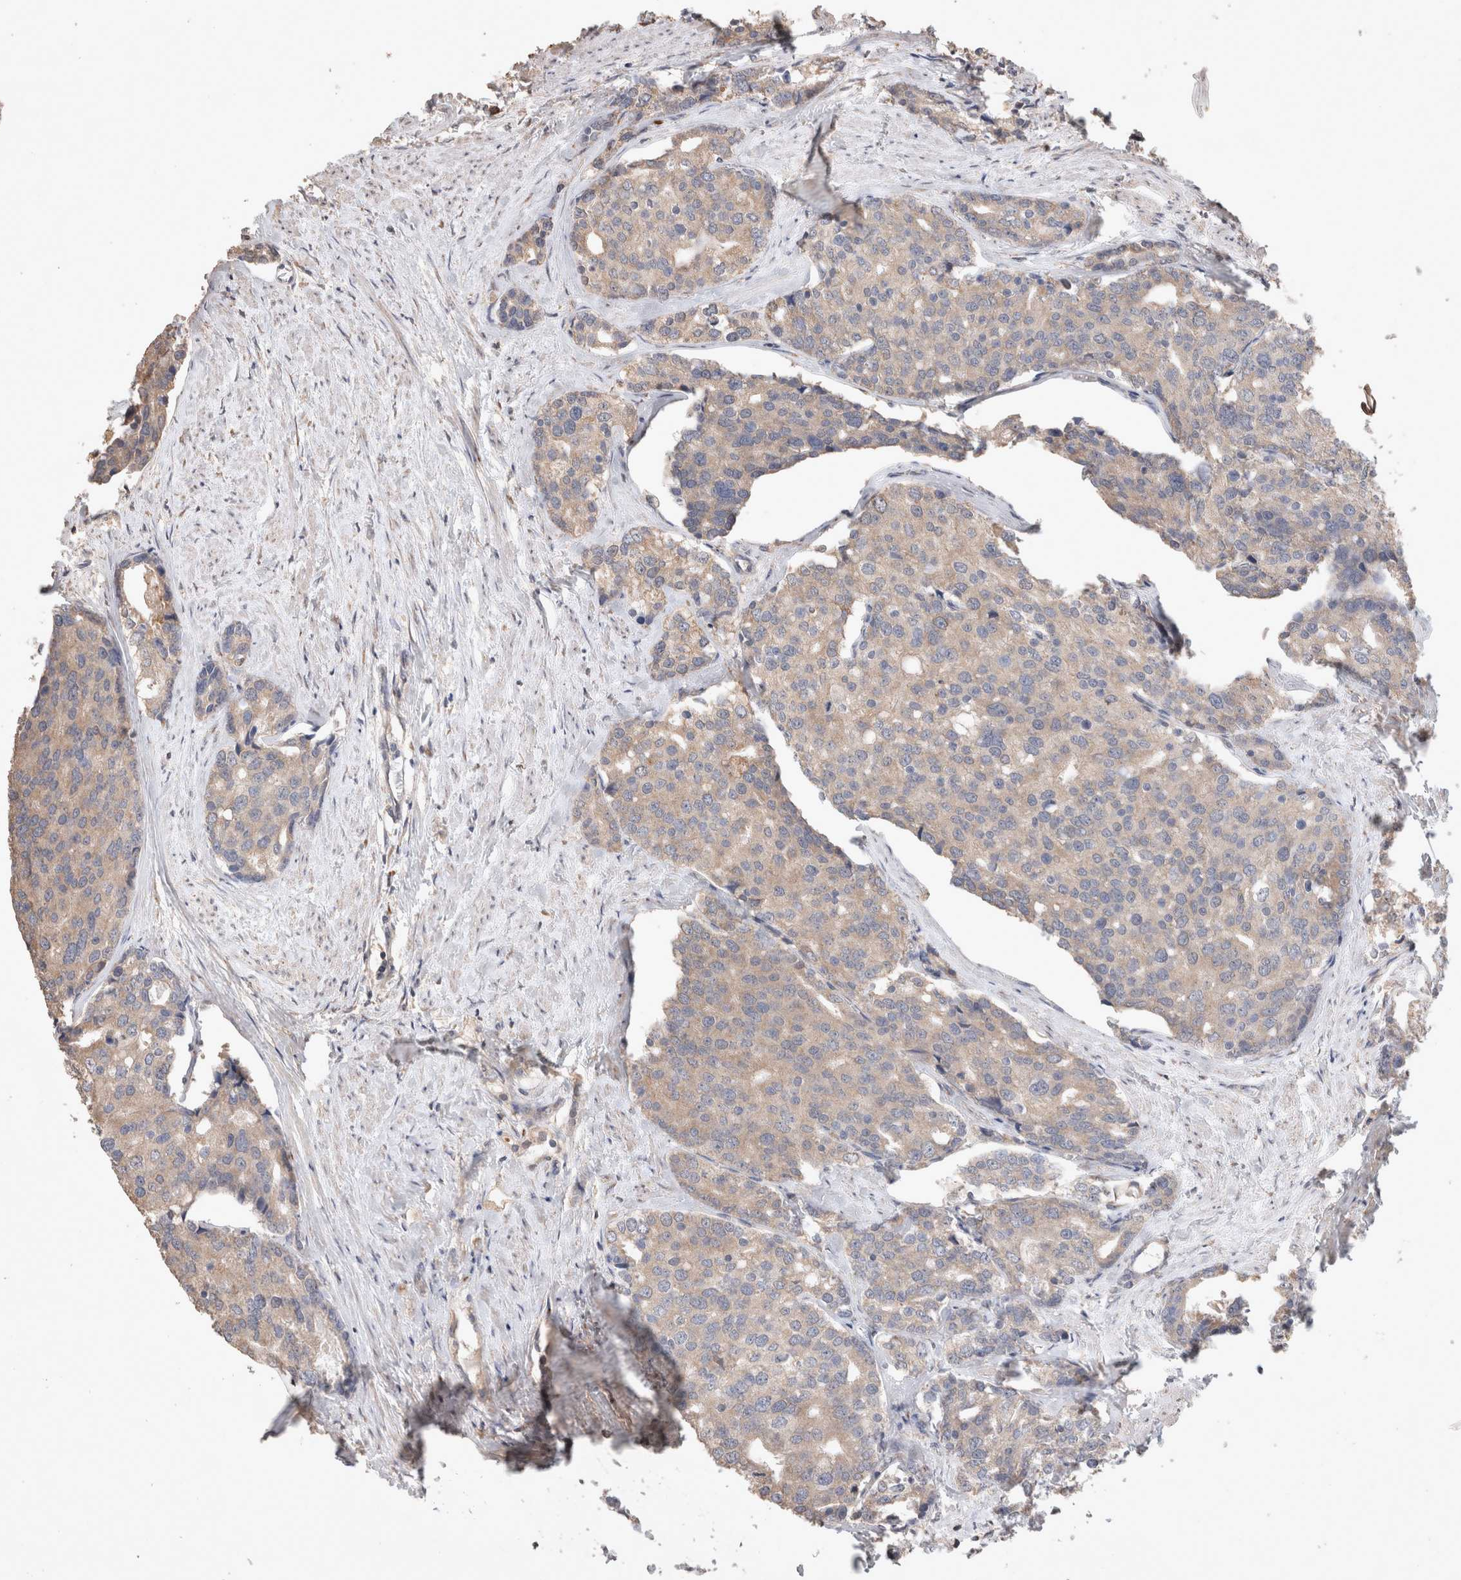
{"staining": {"intensity": "weak", "quantity": ">75%", "location": "cytoplasmic/membranous"}, "tissue": "prostate cancer", "cell_type": "Tumor cells", "image_type": "cancer", "snomed": [{"axis": "morphology", "description": "Adenocarcinoma, High grade"}, {"axis": "topography", "description": "Prostate"}], "caption": "This is an image of immunohistochemistry staining of prostate adenocarcinoma (high-grade), which shows weak staining in the cytoplasmic/membranous of tumor cells.", "gene": "HROB", "patient": {"sex": "male", "age": 50}}